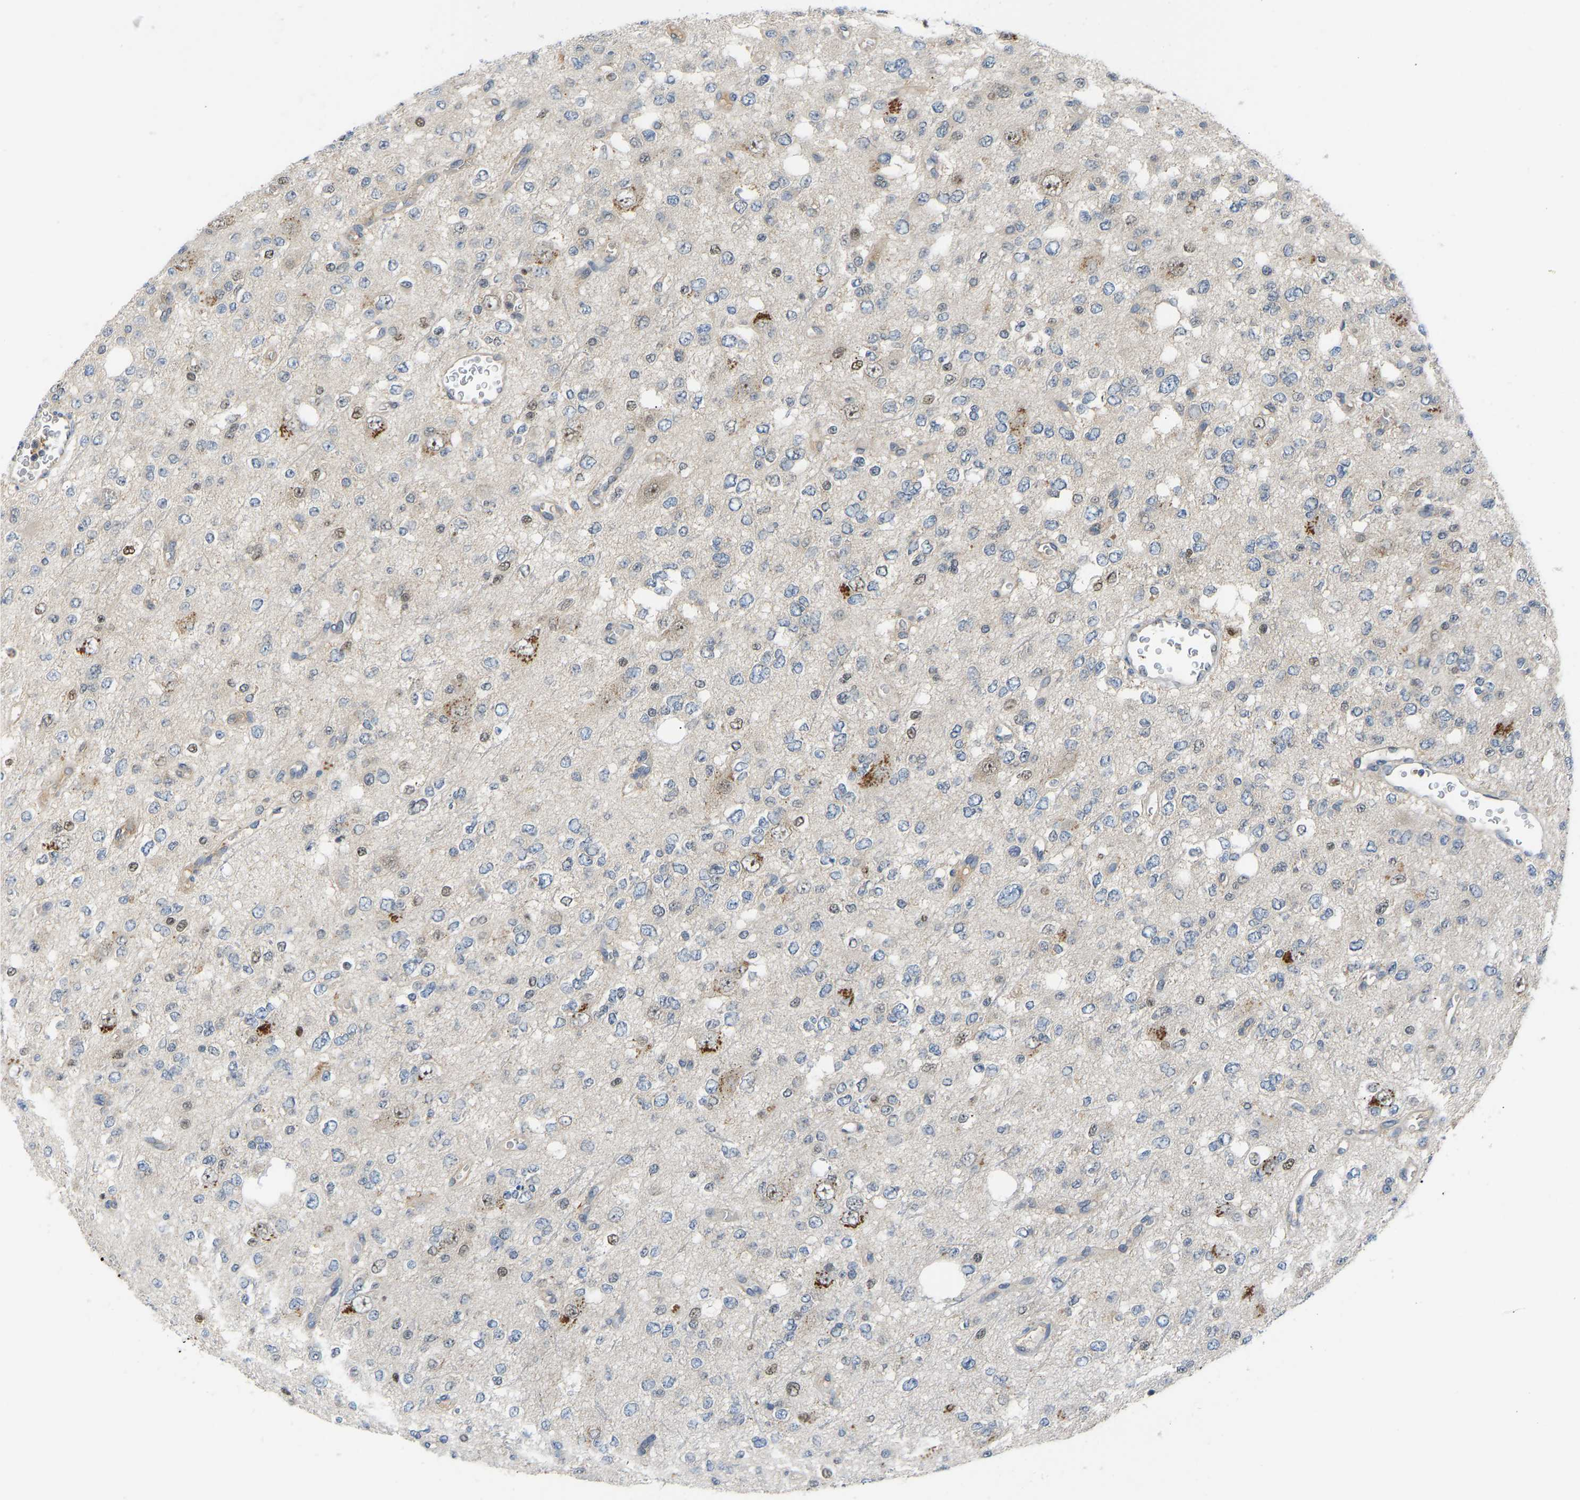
{"staining": {"intensity": "weak", "quantity": "<25%", "location": "nuclear"}, "tissue": "glioma", "cell_type": "Tumor cells", "image_type": "cancer", "snomed": [{"axis": "morphology", "description": "Glioma, malignant, Low grade"}, {"axis": "topography", "description": "Brain"}], "caption": "The histopathology image demonstrates no staining of tumor cells in glioma. (DAB immunohistochemistry, high magnification).", "gene": "ZNF251", "patient": {"sex": "male", "age": 38}}